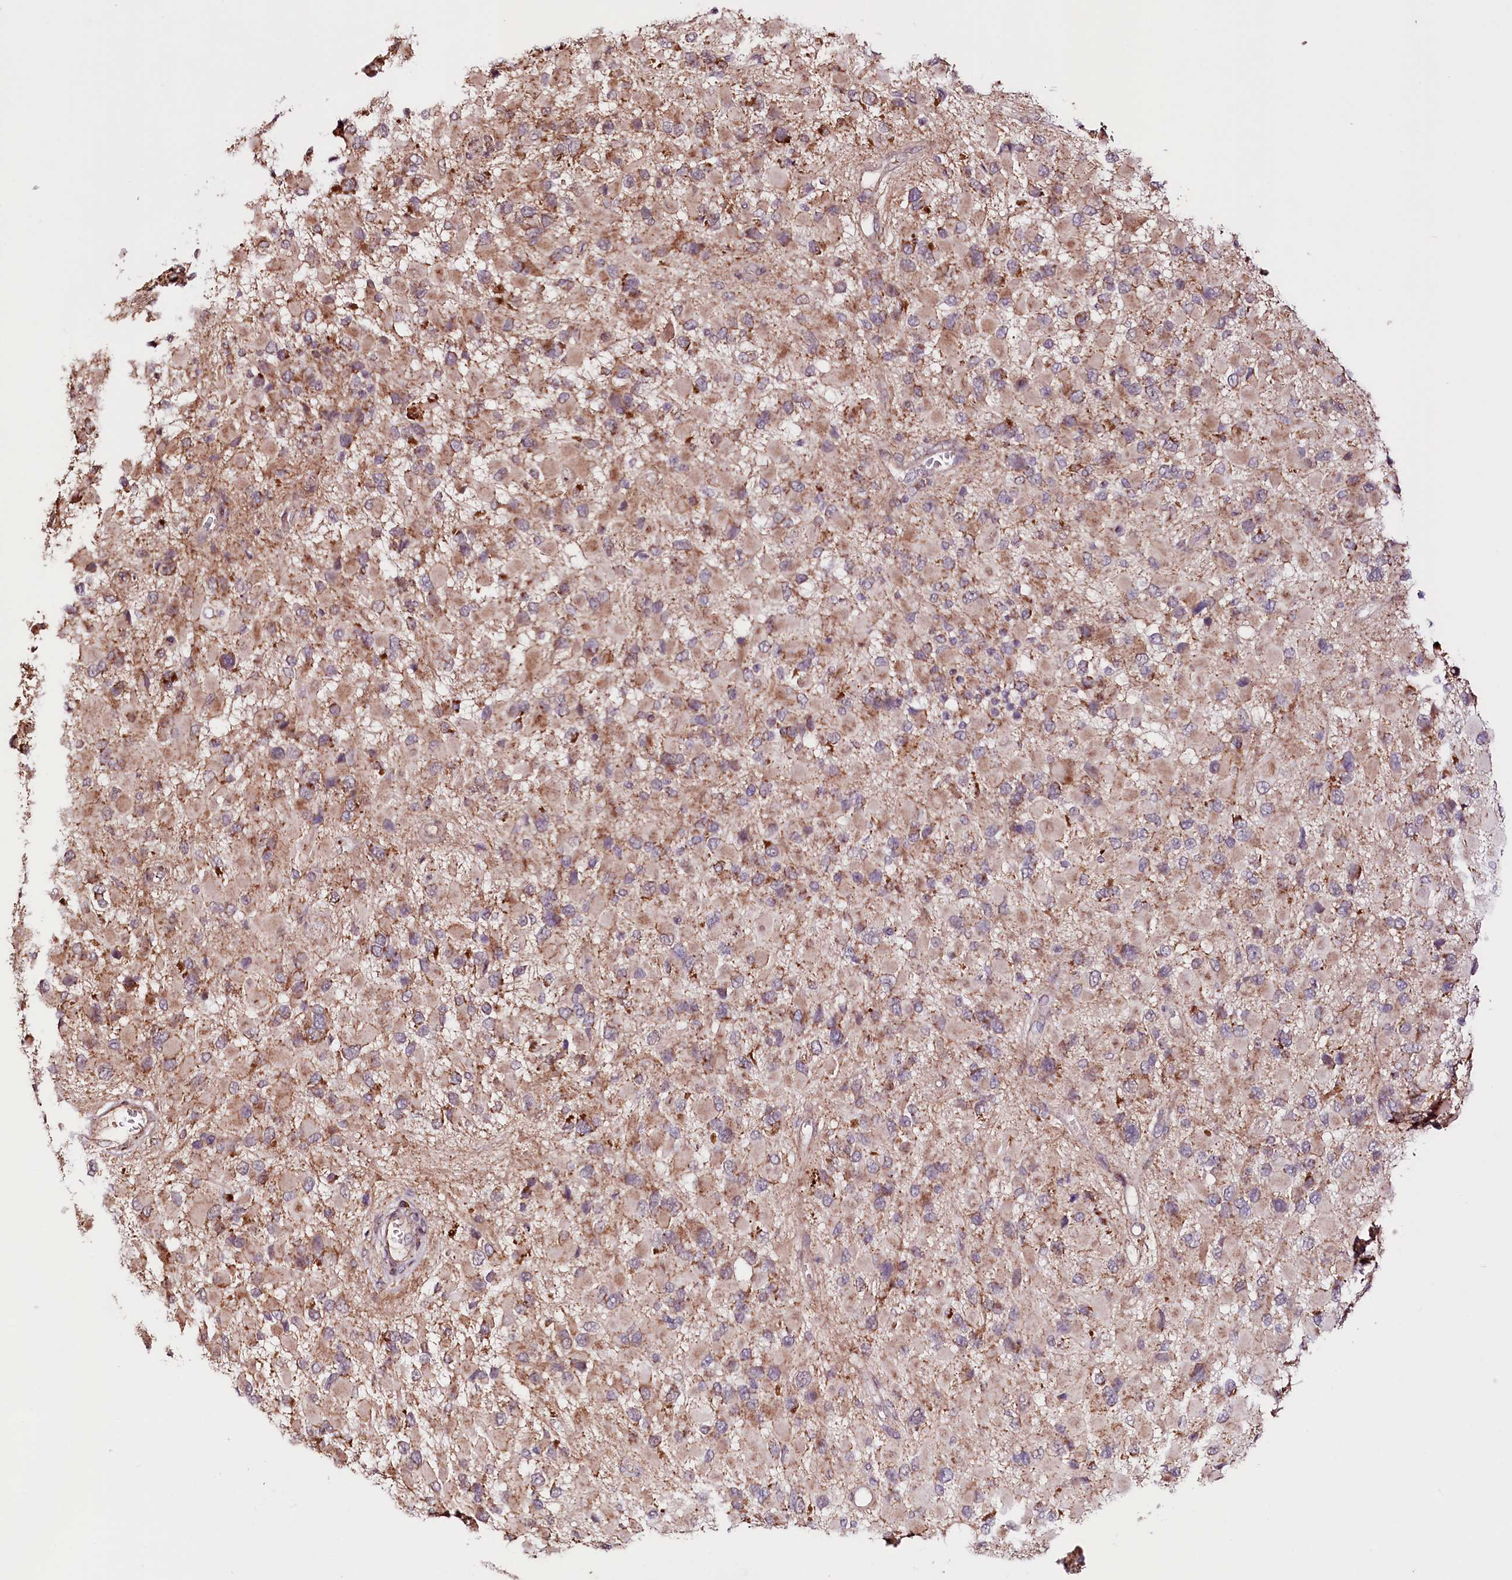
{"staining": {"intensity": "moderate", "quantity": "25%-75%", "location": "cytoplasmic/membranous"}, "tissue": "glioma", "cell_type": "Tumor cells", "image_type": "cancer", "snomed": [{"axis": "morphology", "description": "Glioma, malignant, High grade"}, {"axis": "topography", "description": "Brain"}], "caption": "The immunohistochemical stain labels moderate cytoplasmic/membranous positivity in tumor cells of glioma tissue. (DAB IHC, brown staining for protein, blue staining for nuclei).", "gene": "ST7", "patient": {"sex": "male", "age": 53}}